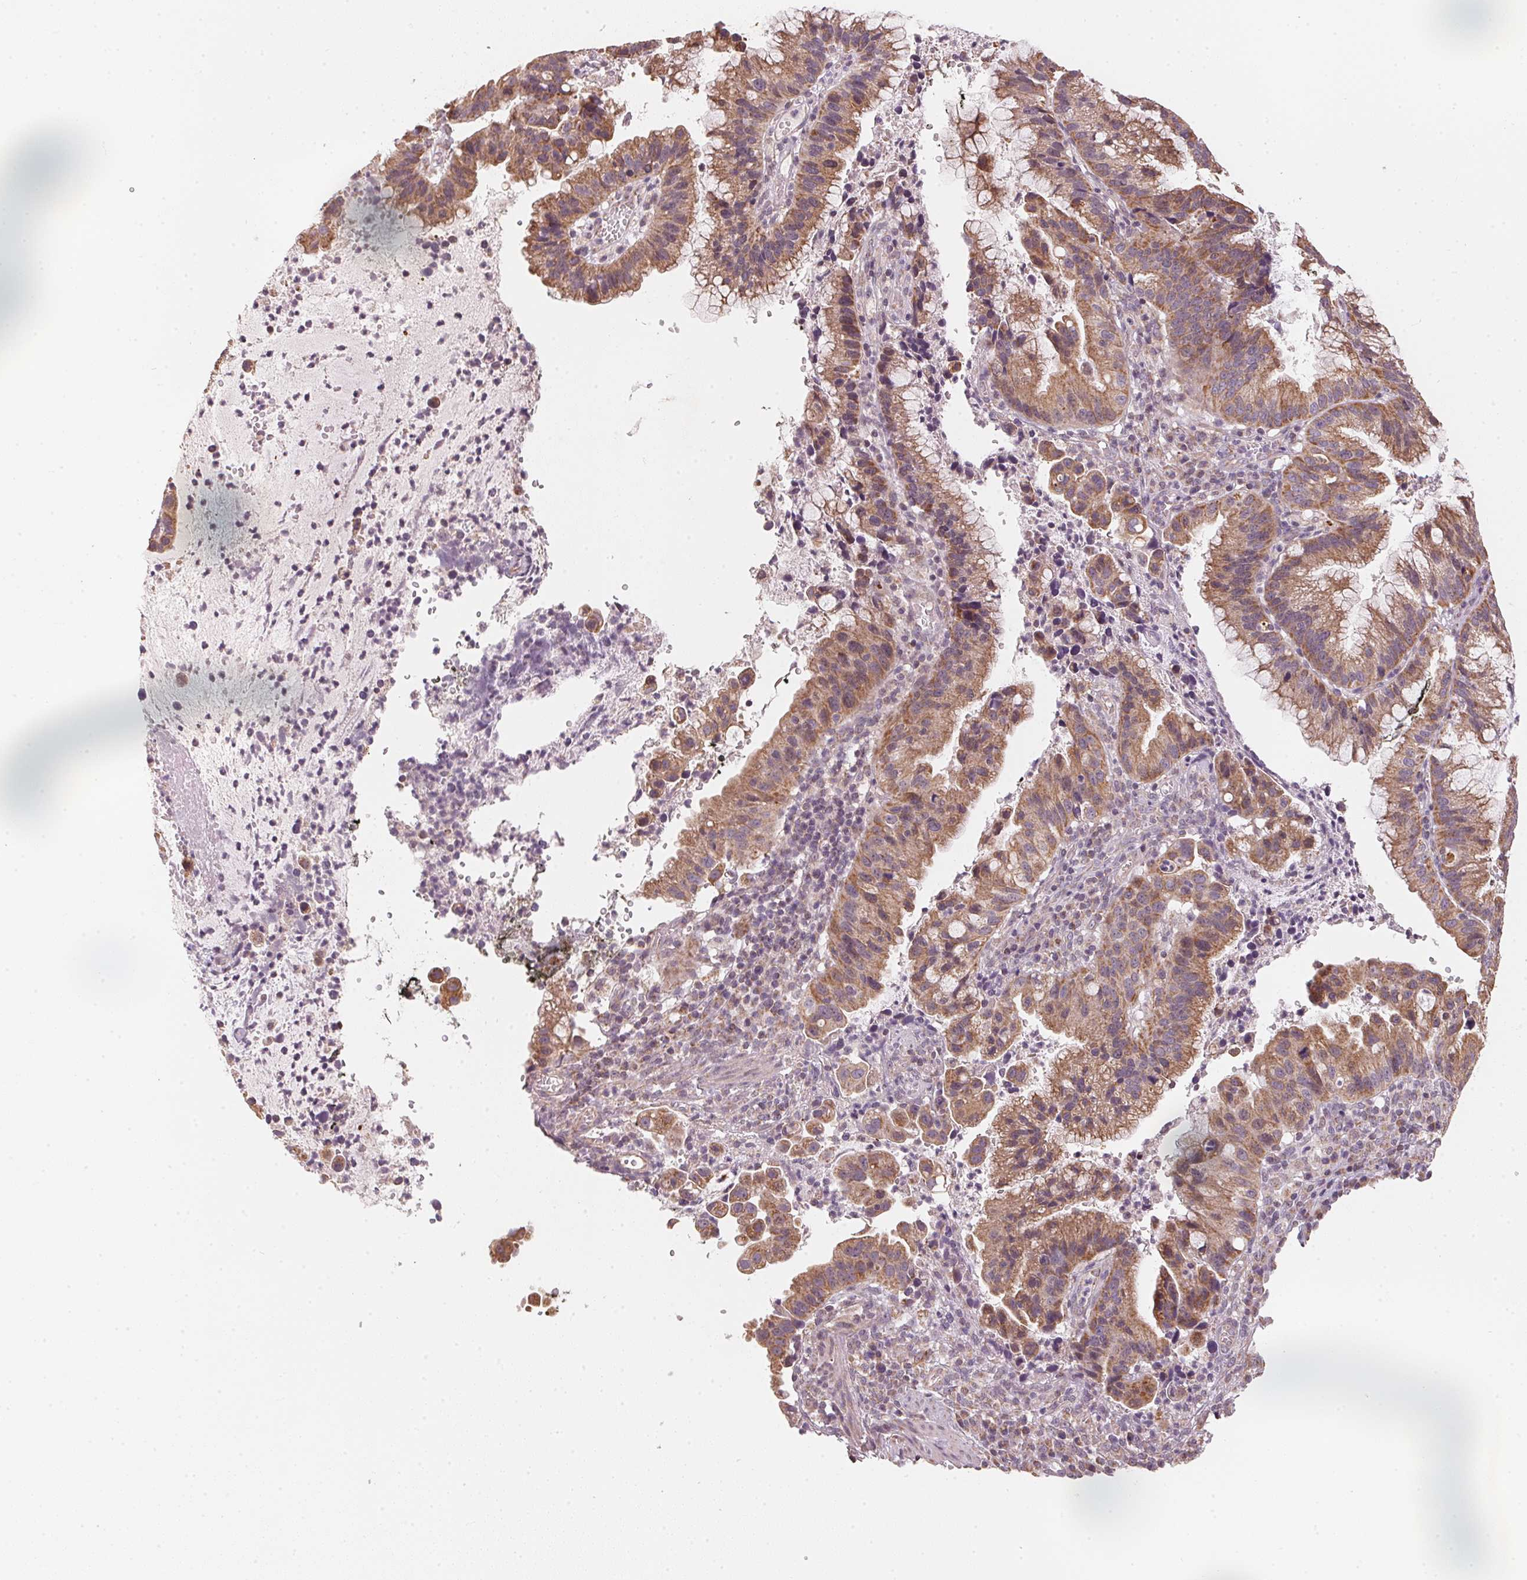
{"staining": {"intensity": "moderate", "quantity": ">75%", "location": "cytoplasmic/membranous"}, "tissue": "cervical cancer", "cell_type": "Tumor cells", "image_type": "cancer", "snomed": [{"axis": "morphology", "description": "Adenocarcinoma, NOS"}, {"axis": "topography", "description": "Cervix"}], "caption": "Immunohistochemical staining of cervical cancer demonstrates moderate cytoplasmic/membranous protein positivity in about >75% of tumor cells. The staining was performed using DAB (3,3'-diaminobenzidine), with brown indicating positive protein expression. Nuclei are stained blue with hematoxylin.", "gene": "MATCAP1", "patient": {"sex": "female", "age": 34}}